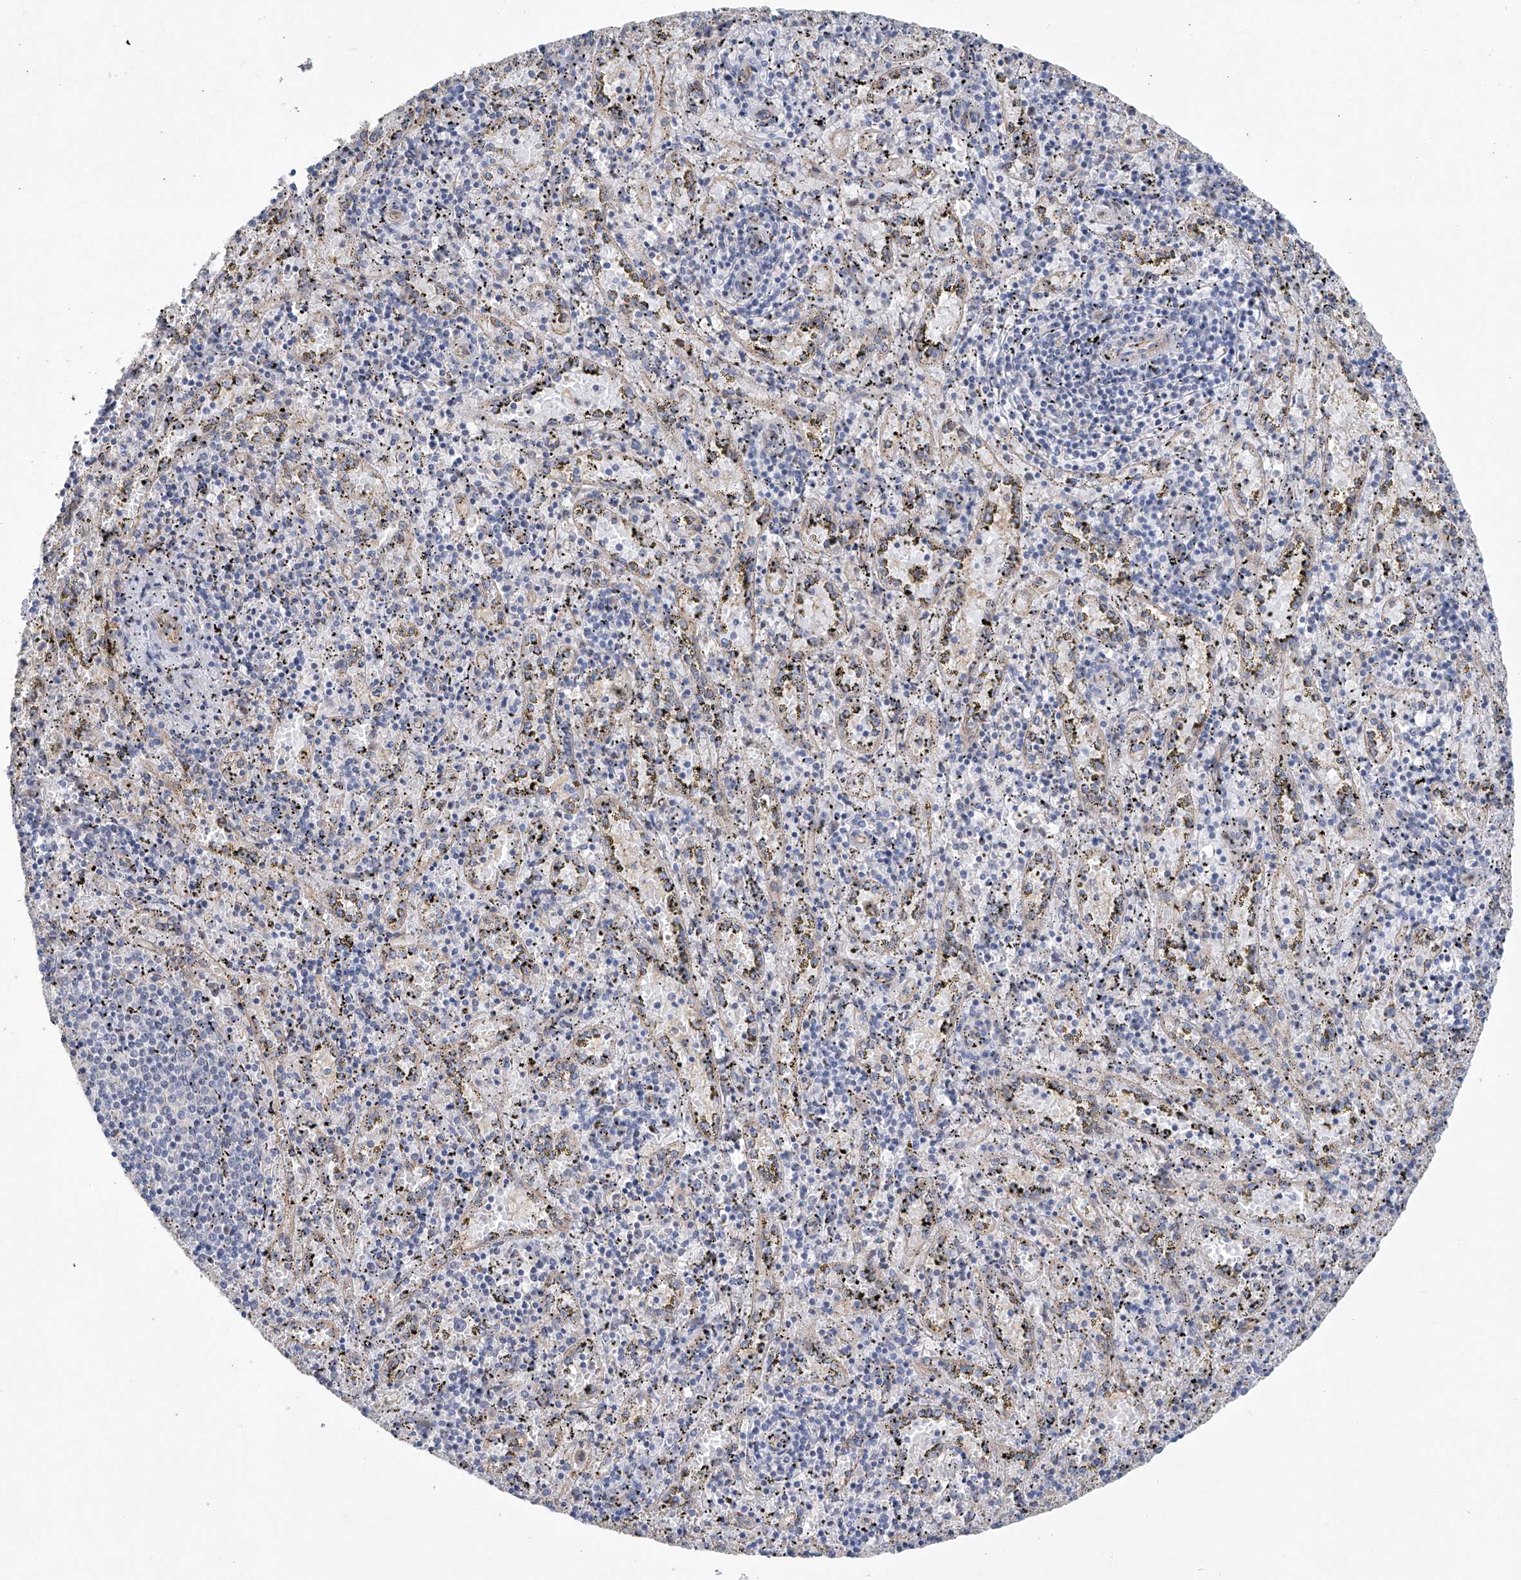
{"staining": {"intensity": "negative", "quantity": "none", "location": "none"}, "tissue": "spleen", "cell_type": "Cells in red pulp", "image_type": "normal", "snomed": [{"axis": "morphology", "description": "Normal tissue, NOS"}, {"axis": "topography", "description": "Spleen"}], "caption": "Immunohistochemistry (IHC) image of benign human spleen stained for a protein (brown), which reveals no staining in cells in red pulp.", "gene": "KLC4", "patient": {"sex": "male", "age": 11}}